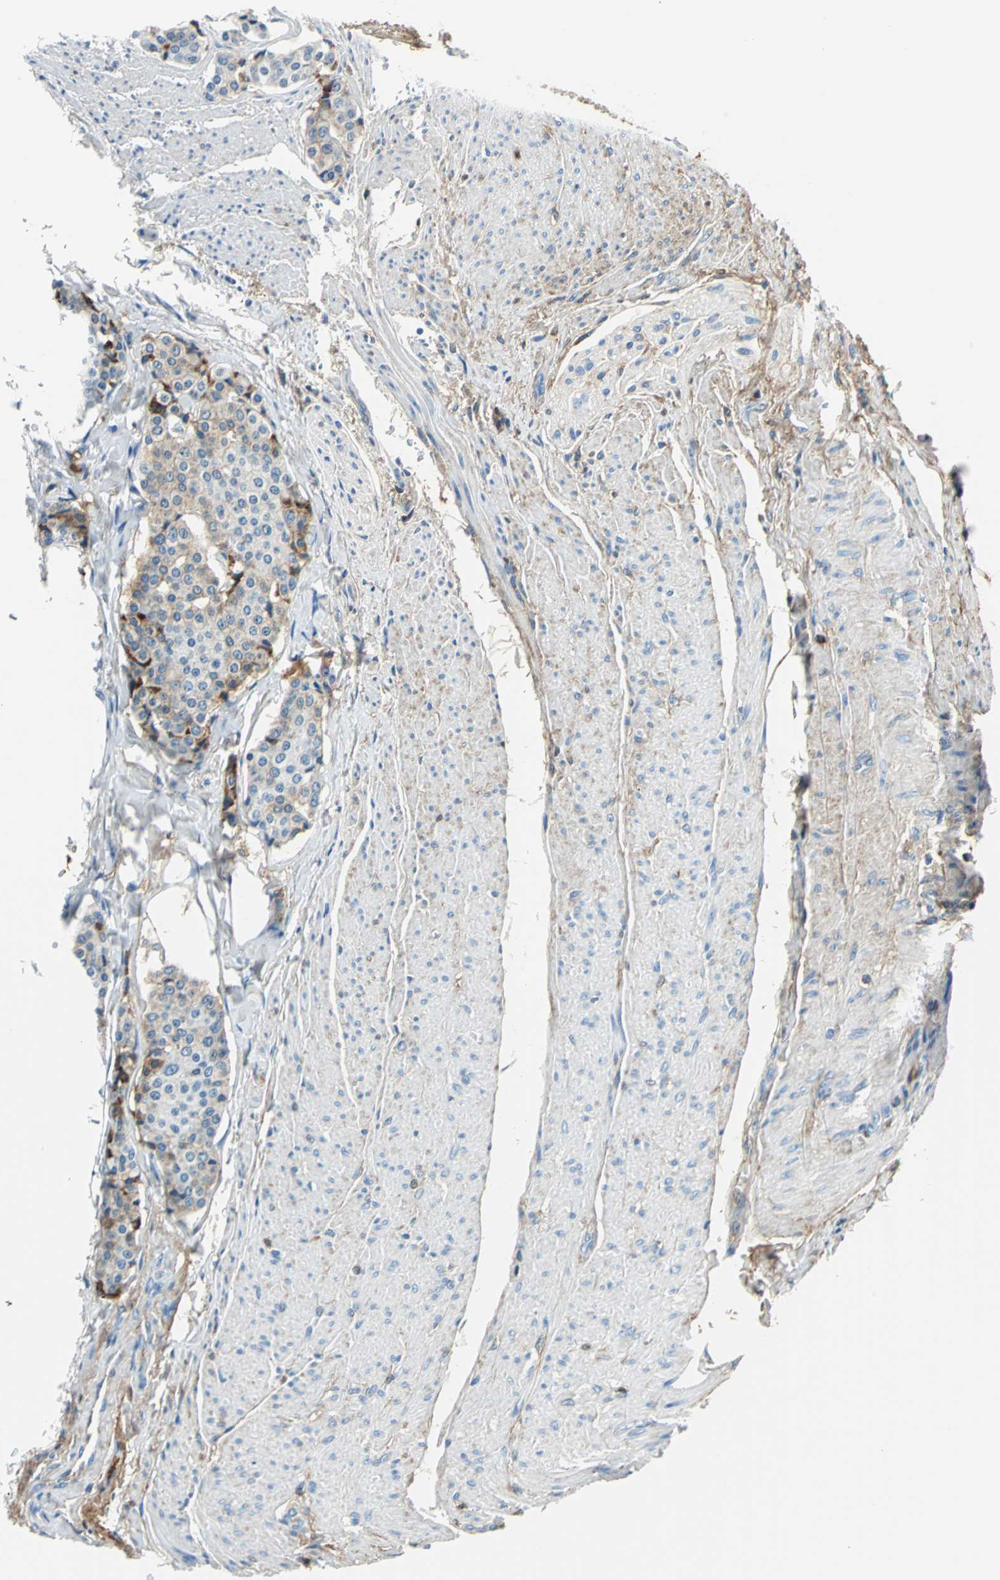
{"staining": {"intensity": "moderate", "quantity": "<25%", "location": "cytoplasmic/membranous"}, "tissue": "carcinoid", "cell_type": "Tumor cells", "image_type": "cancer", "snomed": [{"axis": "morphology", "description": "Carcinoid, malignant, NOS"}, {"axis": "topography", "description": "Colon"}], "caption": "High-magnification brightfield microscopy of carcinoid stained with DAB (brown) and counterstained with hematoxylin (blue). tumor cells exhibit moderate cytoplasmic/membranous staining is identified in about<25% of cells. The staining was performed using DAB (3,3'-diaminobenzidine) to visualize the protein expression in brown, while the nuclei were stained in blue with hematoxylin (Magnification: 20x).", "gene": "ALB", "patient": {"sex": "female", "age": 61}}